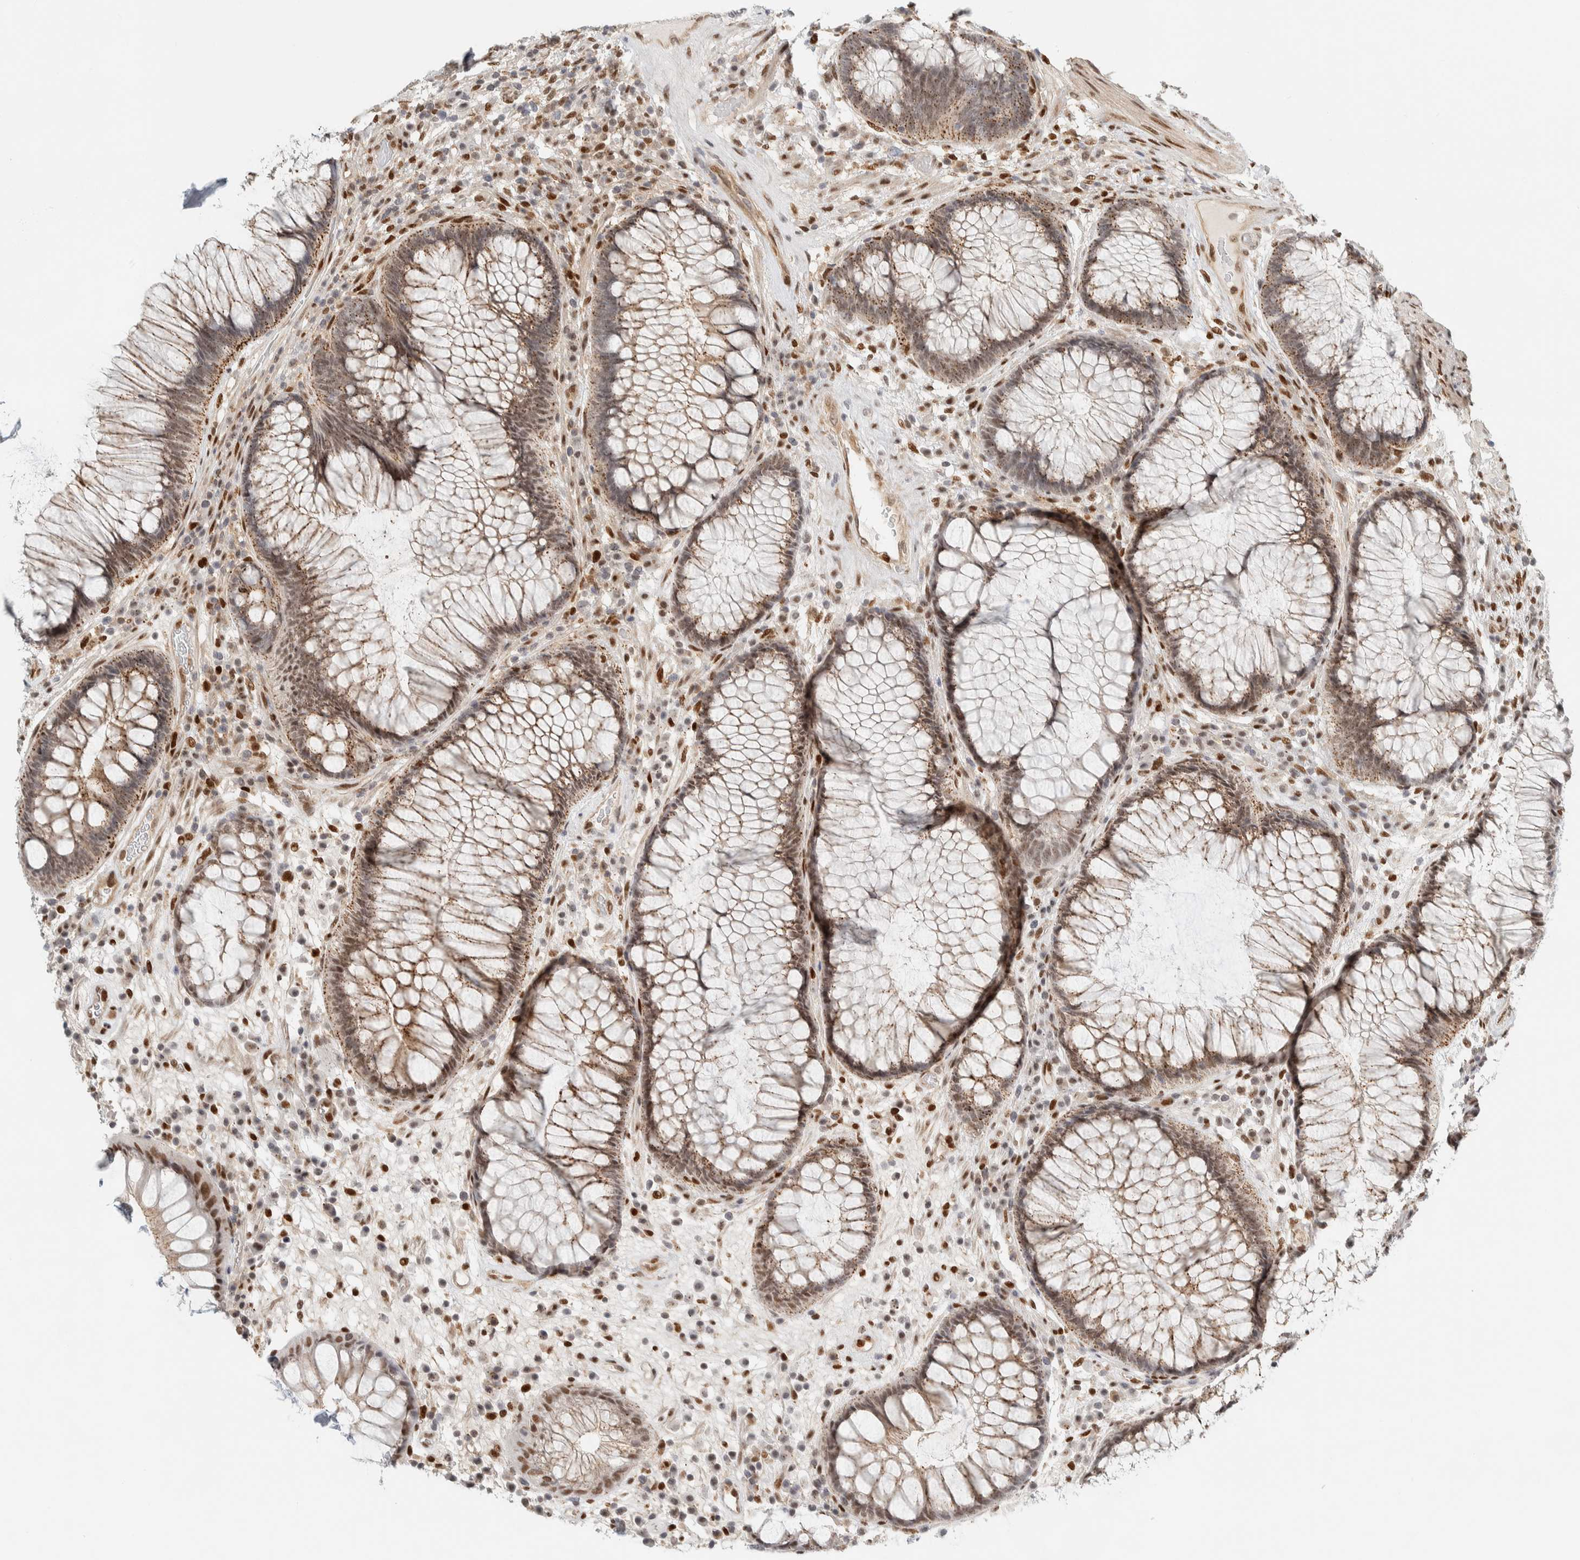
{"staining": {"intensity": "moderate", "quantity": ">75%", "location": "cytoplasmic/membranous,nuclear"}, "tissue": "rectum", "cell_type": "Glandular cells", "image_type": "normal", "snomed": [{"axis": "morphology", "description": "Normal tissue, NOS"}, {"axis": "topography", "description": "Rectum"}], "caption": "Glandular cells reveal medium levels of moderate cytoplasmic/membranous,nuclear expression in about >75% of cells in unremarkable human rectum.", "gene": "TFE3", "patient": {"sex": "male", "age": 51}}